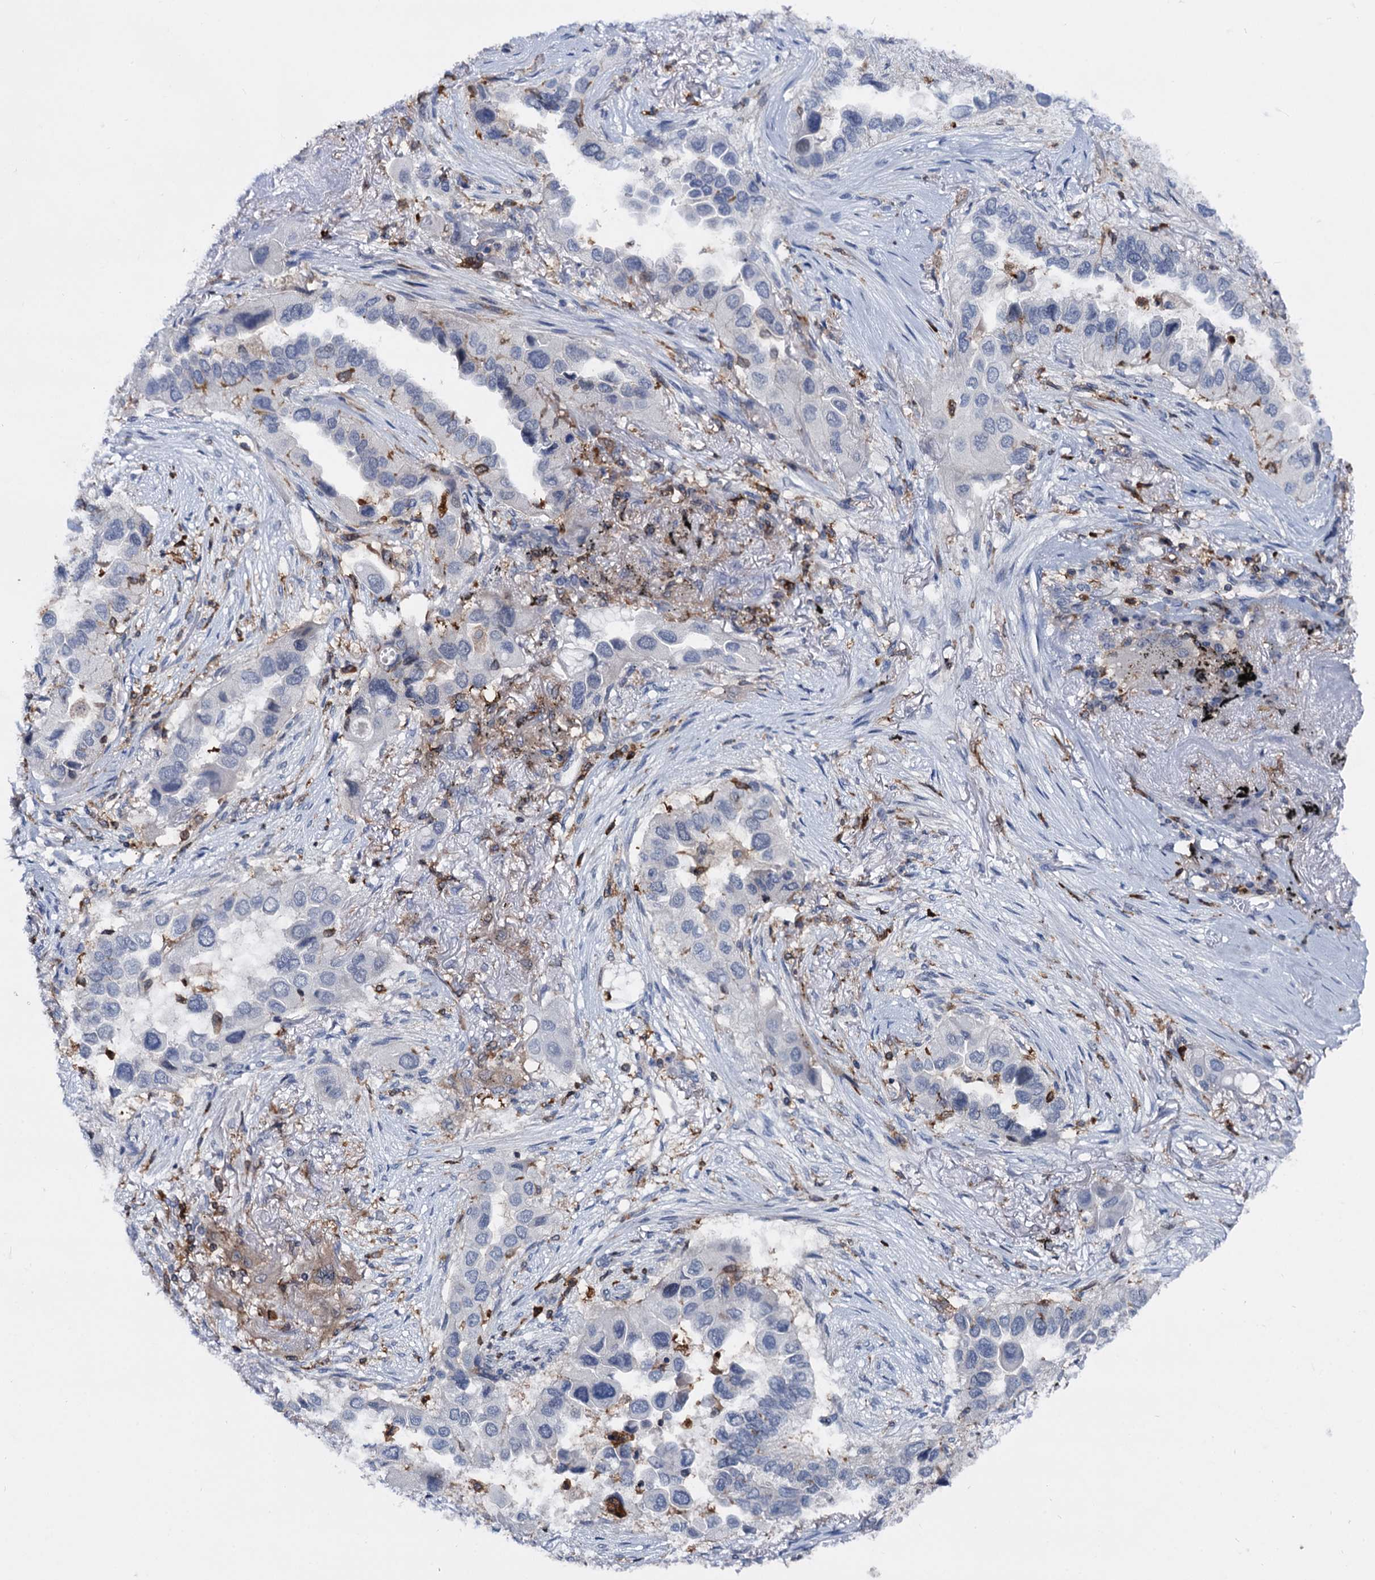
{"staining": {"intensity": "negative", "quantity": "none", "location": "none"}, "tissue": "lung cancer", "cell_type": "Tumor cells", "image_type": "cancer", "snomed": [{"axis": "morphology", "description": "Adenocarcinoma, NOS"}, {"axis": "topography", "description": "Lung"}], "caption": "Tumor cells show no significant protein positivity in lung adenocarcinoma. (Stains: DAB immunohistochemistry with hematoxylin counter stain, Microscopy: brightfield microscopy at high magnification).", "gene": "RHOG", "patient": {"sex": "female", "age": 76}}